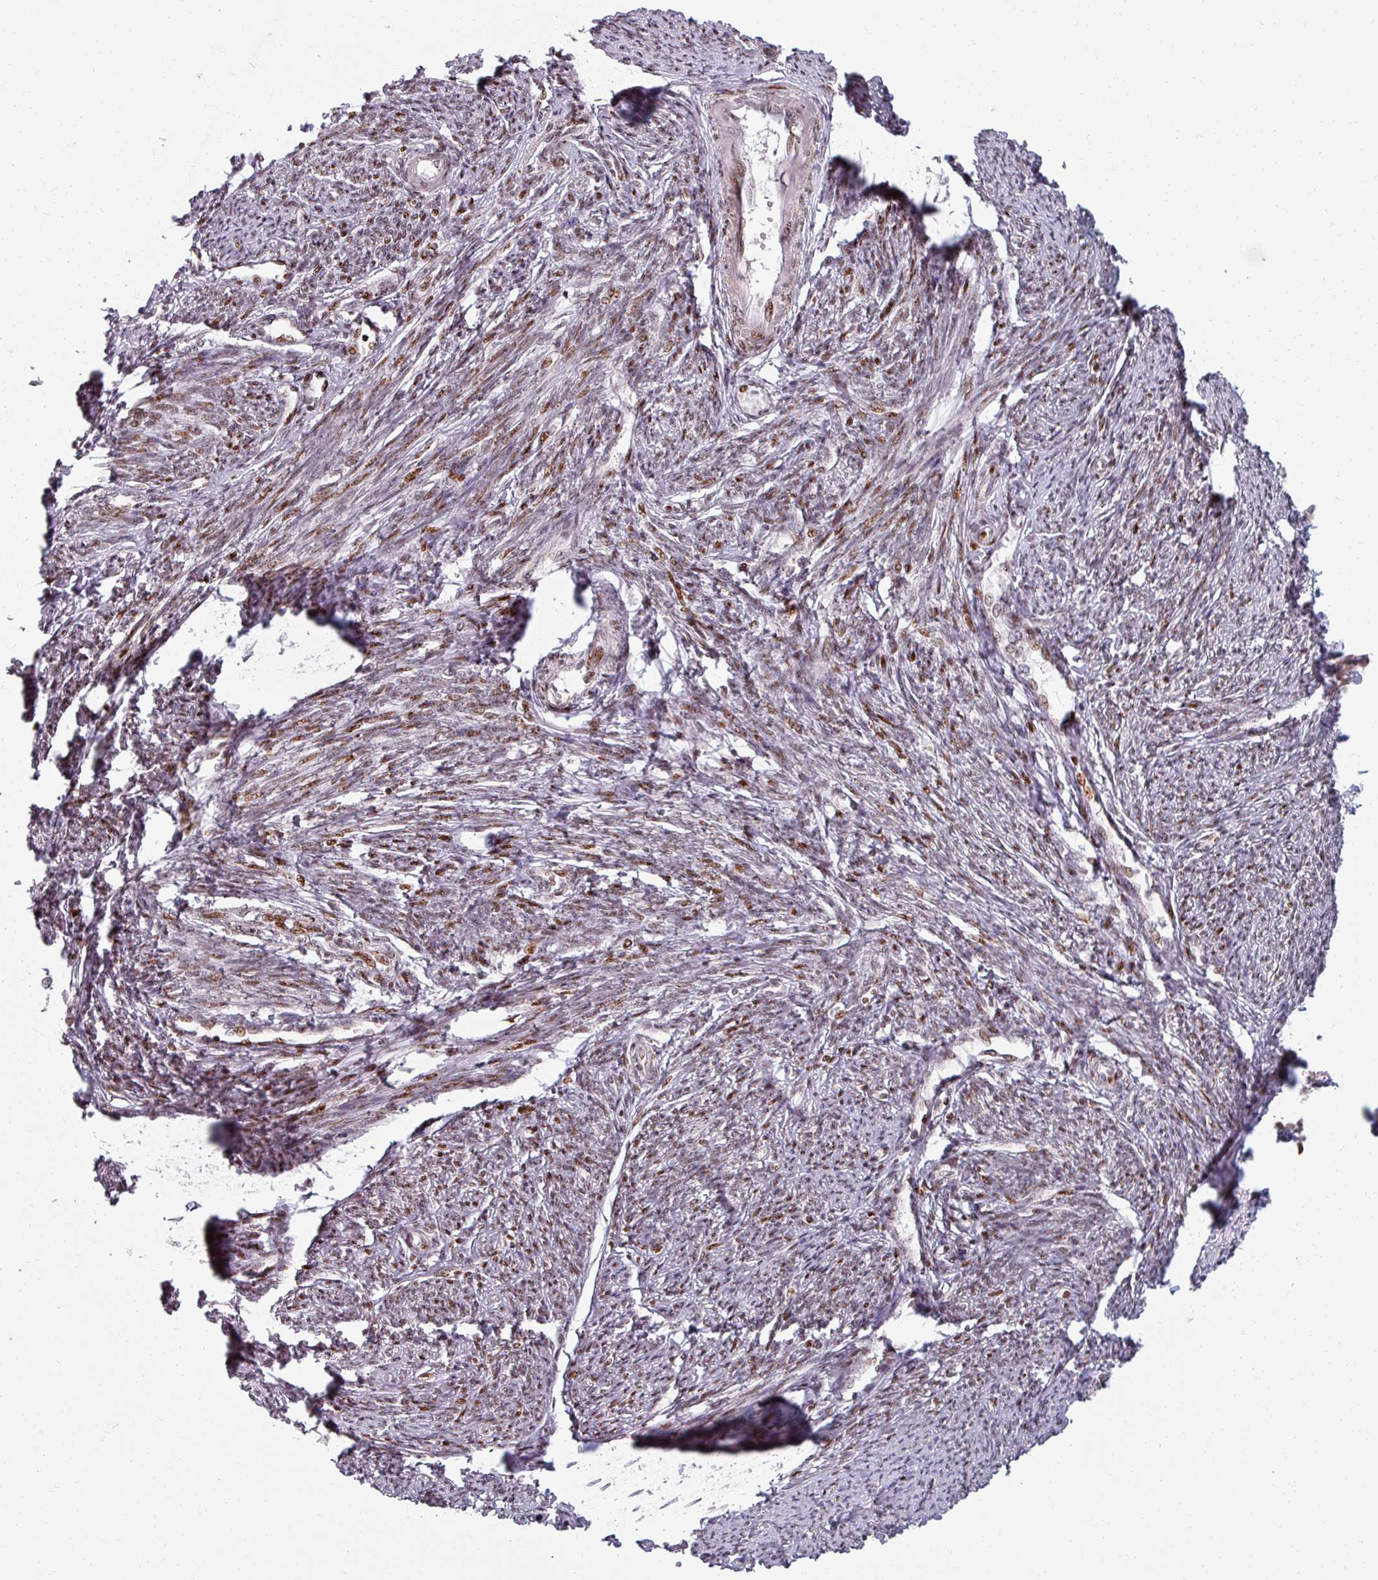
{"staining": {"intensity": "moderate", "quantity": ">75%", "location": "nuclear"}, "tissue": "smooth muscle", "cell_type": "Smooth muscle cells", "image_type": "normal", "snomed": [{"axis": "morphology", "description": "Normal tissue, NOS"}, {"axis": "topography", "description": "Smooth muscle"}, {"axis": "topography", "description": "Fallopian tube"}], "caption": "Immunohistochemistry (DAB (3,3'-diaminobenzidine)) staining of normal human smooth muscle shows moderate nuclear protein positivity in approximately >75% of smooth muscle cells. The protein is stained brown, and the nuclei are stained in blue (DAB (3,3'-diaminobenzidine) IHC with brightfield microscopy, high magnification).", "gene": "NCOR1", "patient": {"sex": "female", "age": 59}}